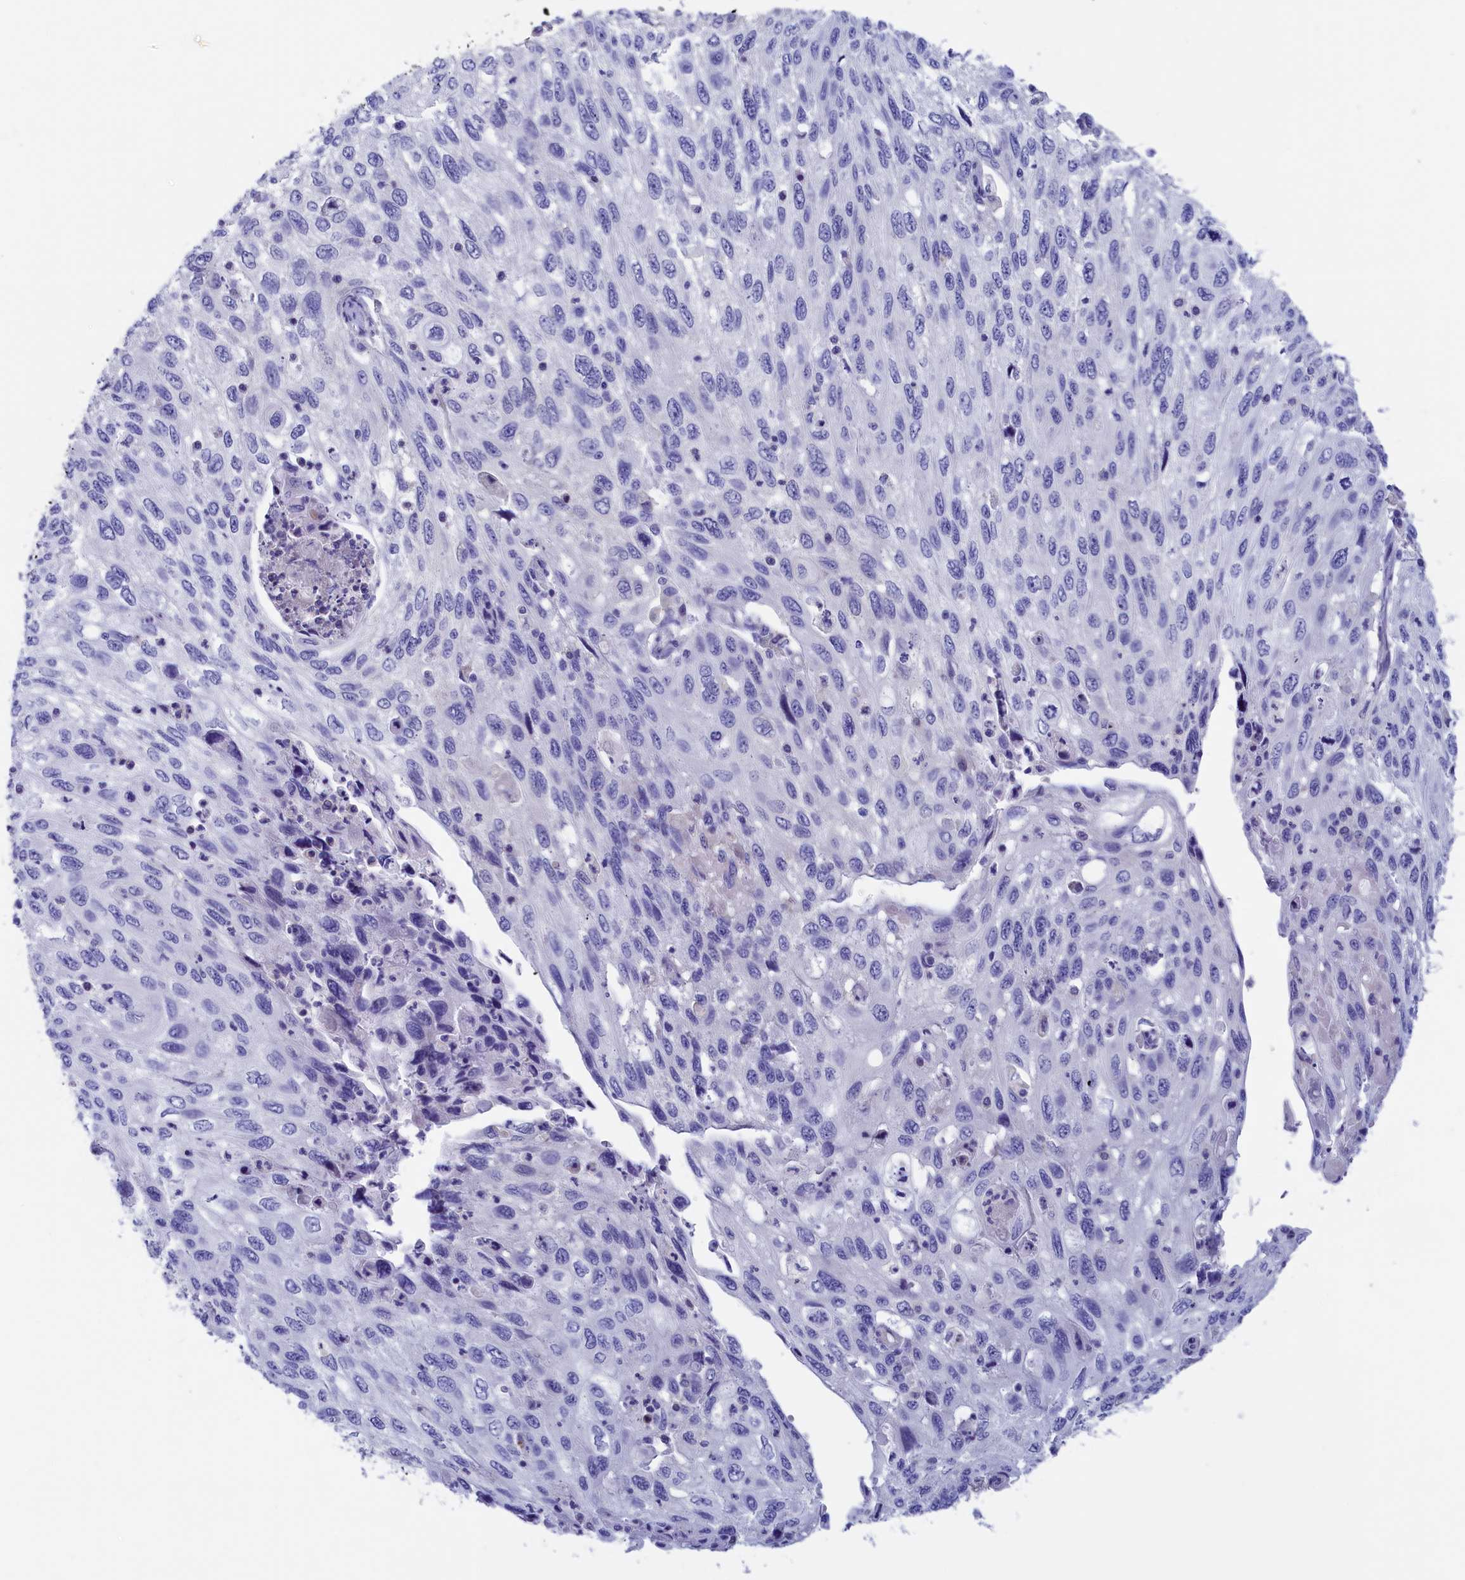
{"staining": {"intensity": "negative", "quantity": "none", "location": "none"}, "tissue": "cervical cancer", "cell_type": "Tumor cells", "image_type": "cancer", "snomed": [{"axis": "morphology", "description": "Squamous cell carcinoma, NOS"}, {"axis": "topography", "description": "Cervix"}], "caption": "Tumor cells show no significant positivity in cervical squamous cell carcinoma.", "gene": "VPS35L", "patient": {"sex": "female", "age": 70}}